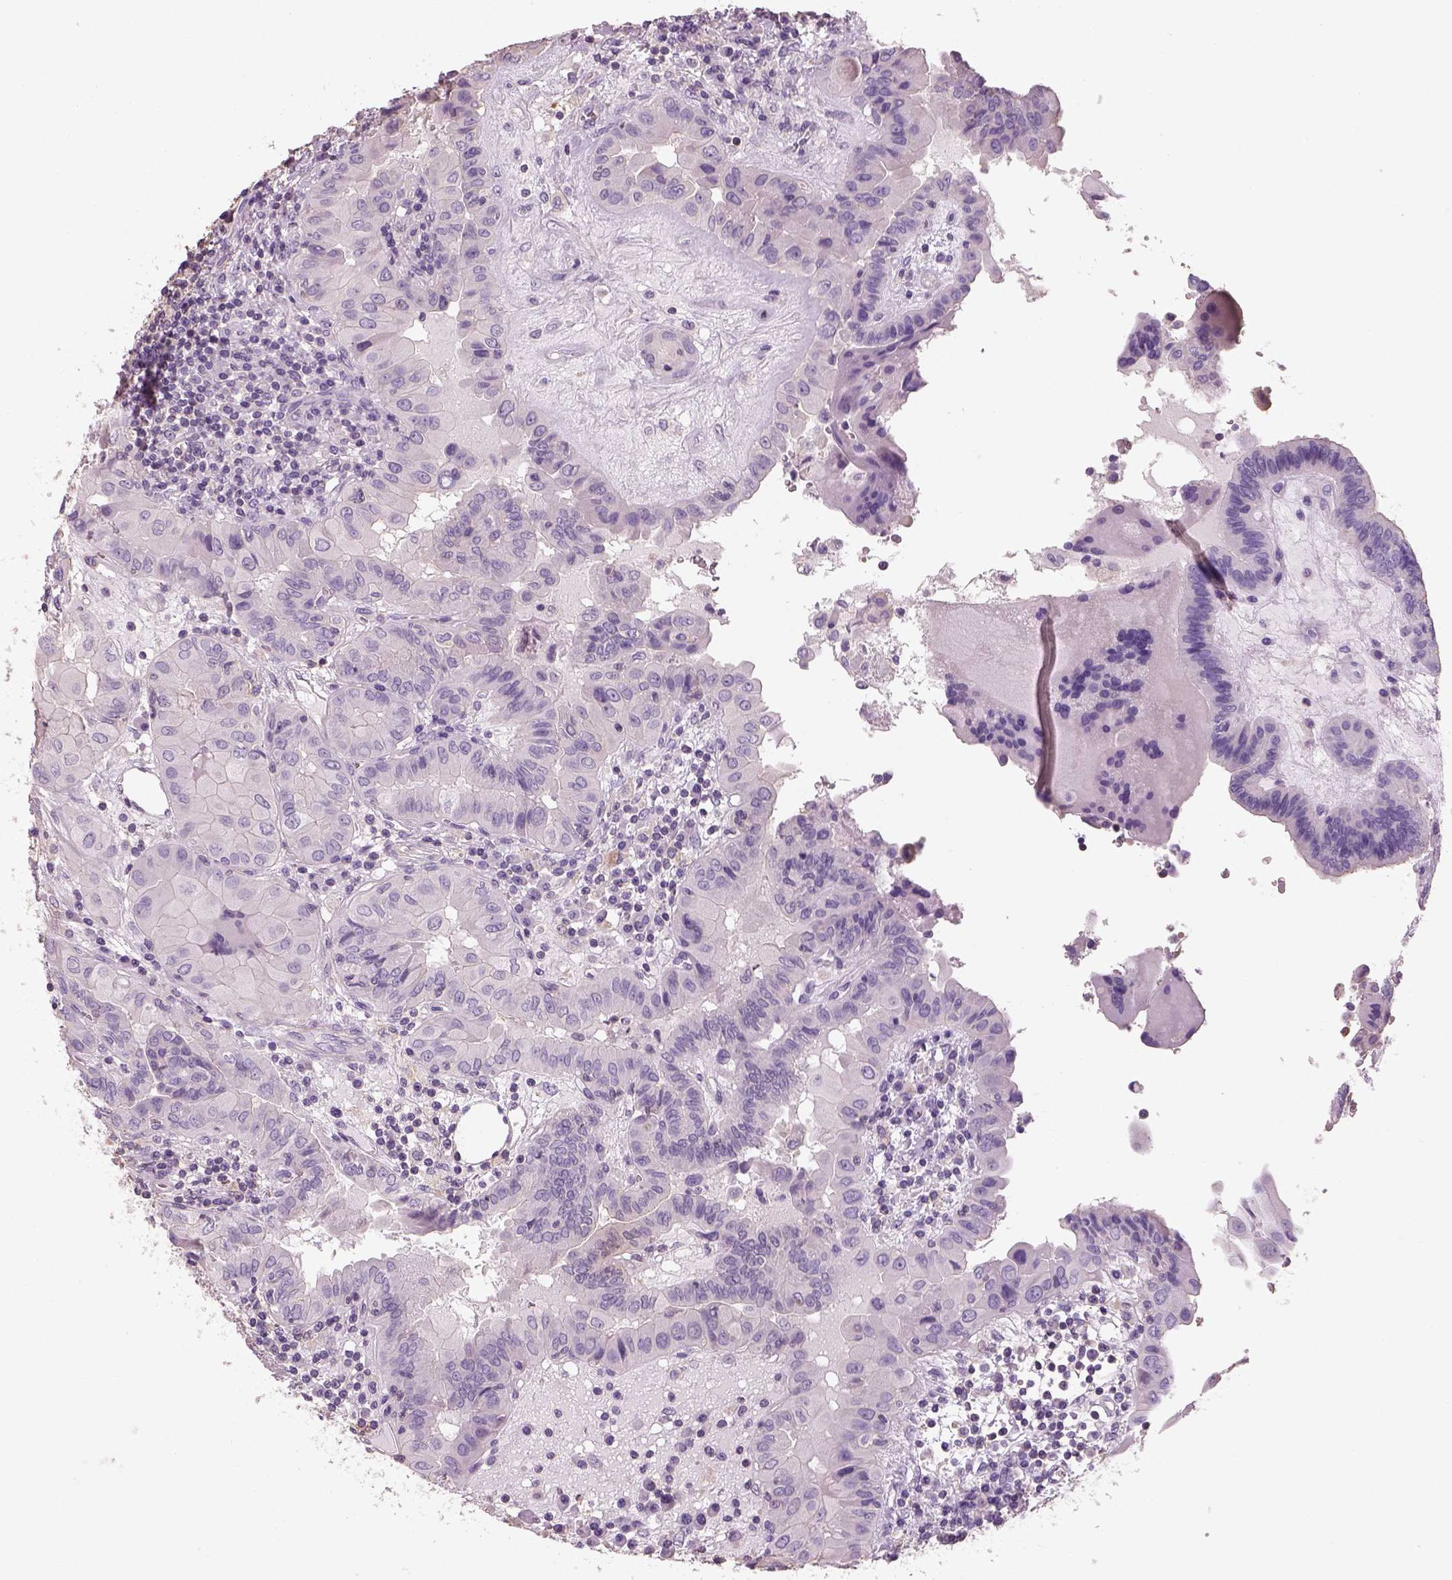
{"staining": {"intensity": "negative", "quantity": "none", "location": "none"}, "tissue": "thyroid cancer", "cell_type": "Tumor cells", "image_type": "cancer", "snomed": [{"axis": "morphology", "description": "Papillary adenocarcinoma, NOS"}, {"axis": "topography", "description": "Thyroid gland"}], "caption": "Immunohistochemistry (IHC) micrograph of neoplastic tissue: thyroid cancer stained with DAB exhibits no significant protein positivity in tumor cells.", "gene": "OTUD6A", "patient": {"sex": "female", "age": 37}}